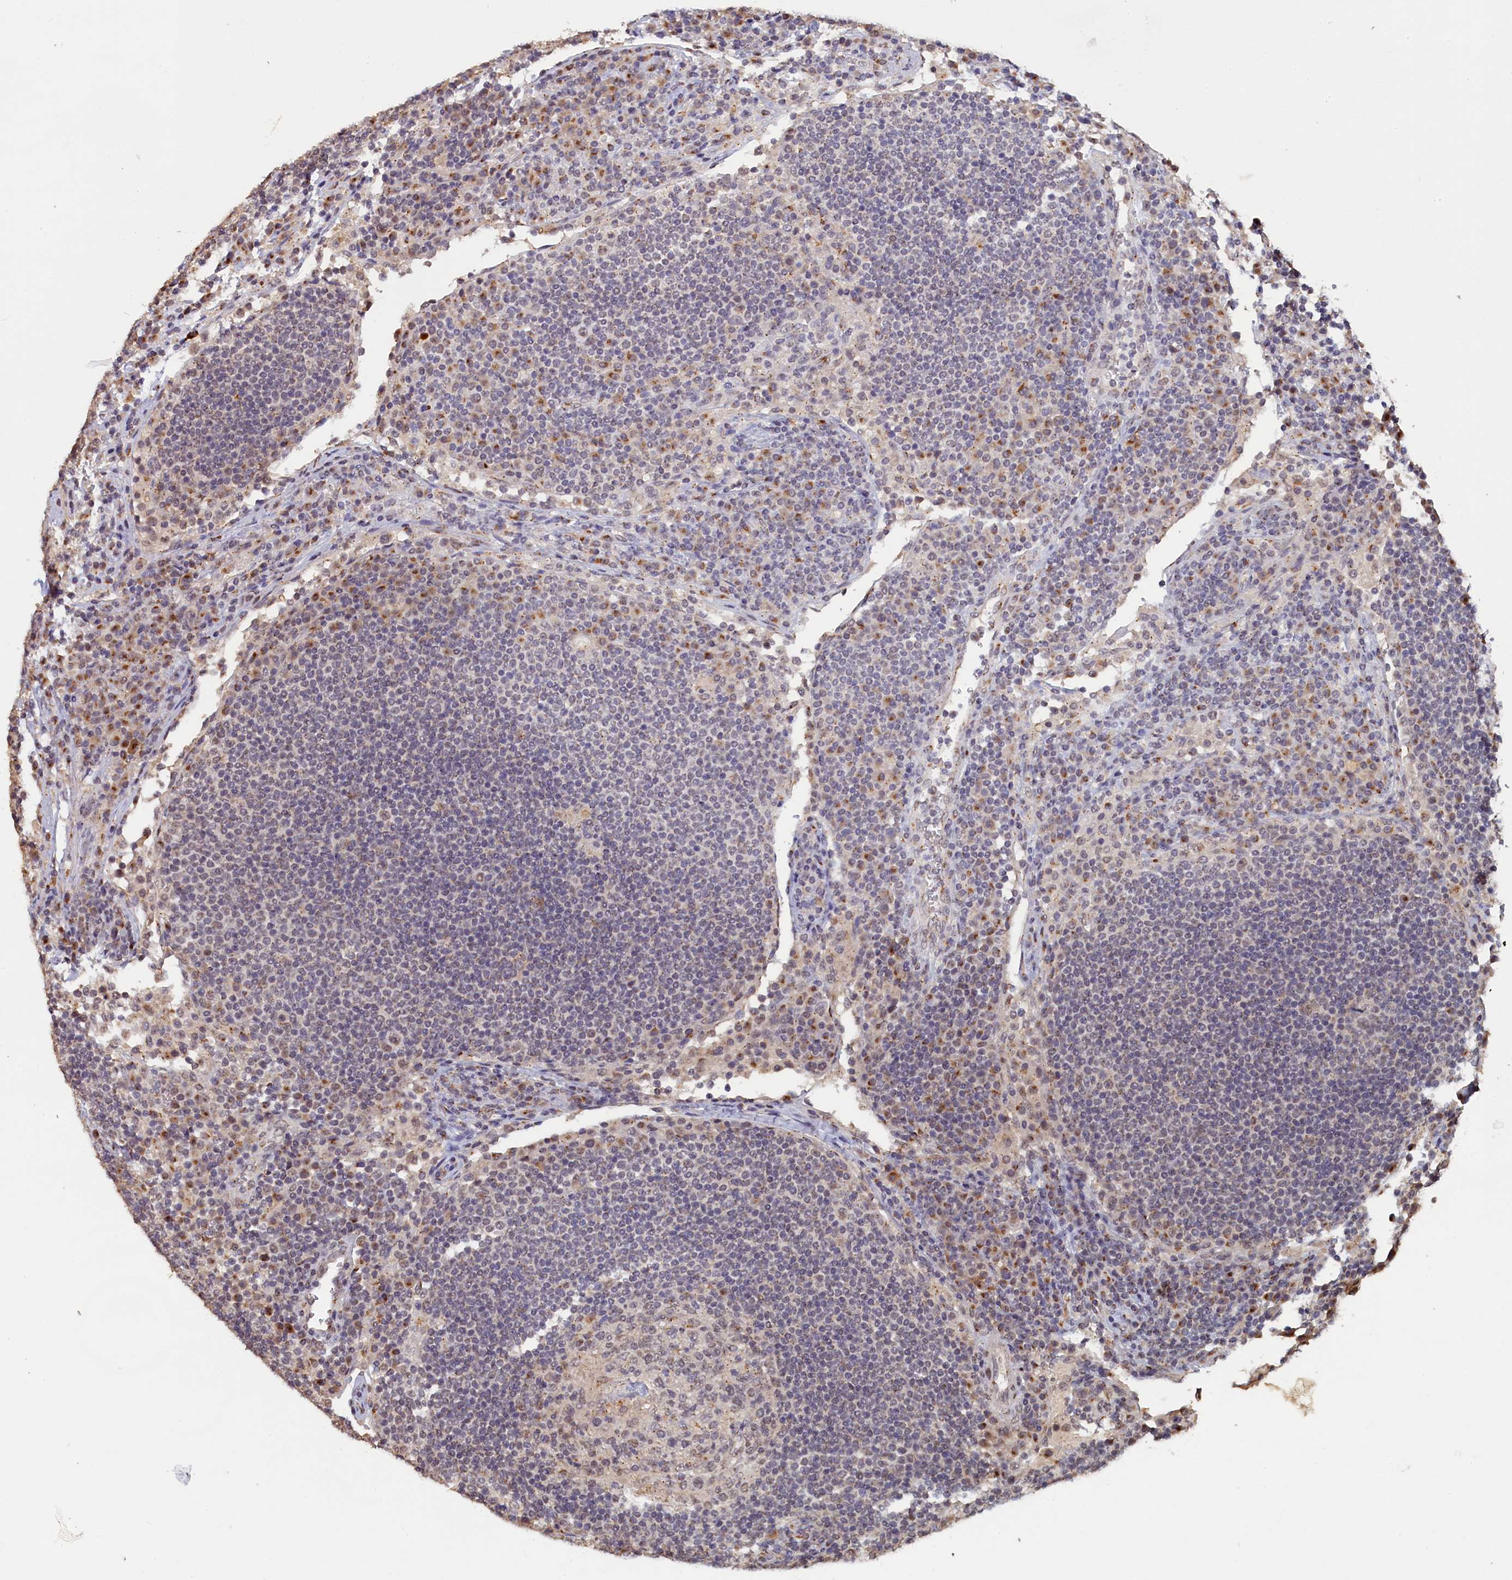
{"staining": {"intensity": "weak", "quantity": "25%-75%", "location": "nuclear"}, "tissue": "lymph node", "cell_type": "Germinal center cells", "image_type": "normal", "snomed": [{"axis": "morphology", "description": "Normal tissue, NOS"}, {"axis": "topography", "description": "Lymph node"}], "caption": "A photomicrograph of human lymph node stained for a protein reveals weak nuclear brown staining in germinal center cells. The protein of interest is stained brown, and the nuclei are stained in blue (DAB IHC with brightfield microscopy, high magnification).", "gene": "PIGQ", "patient": {"sex": "female", "age": 53}}